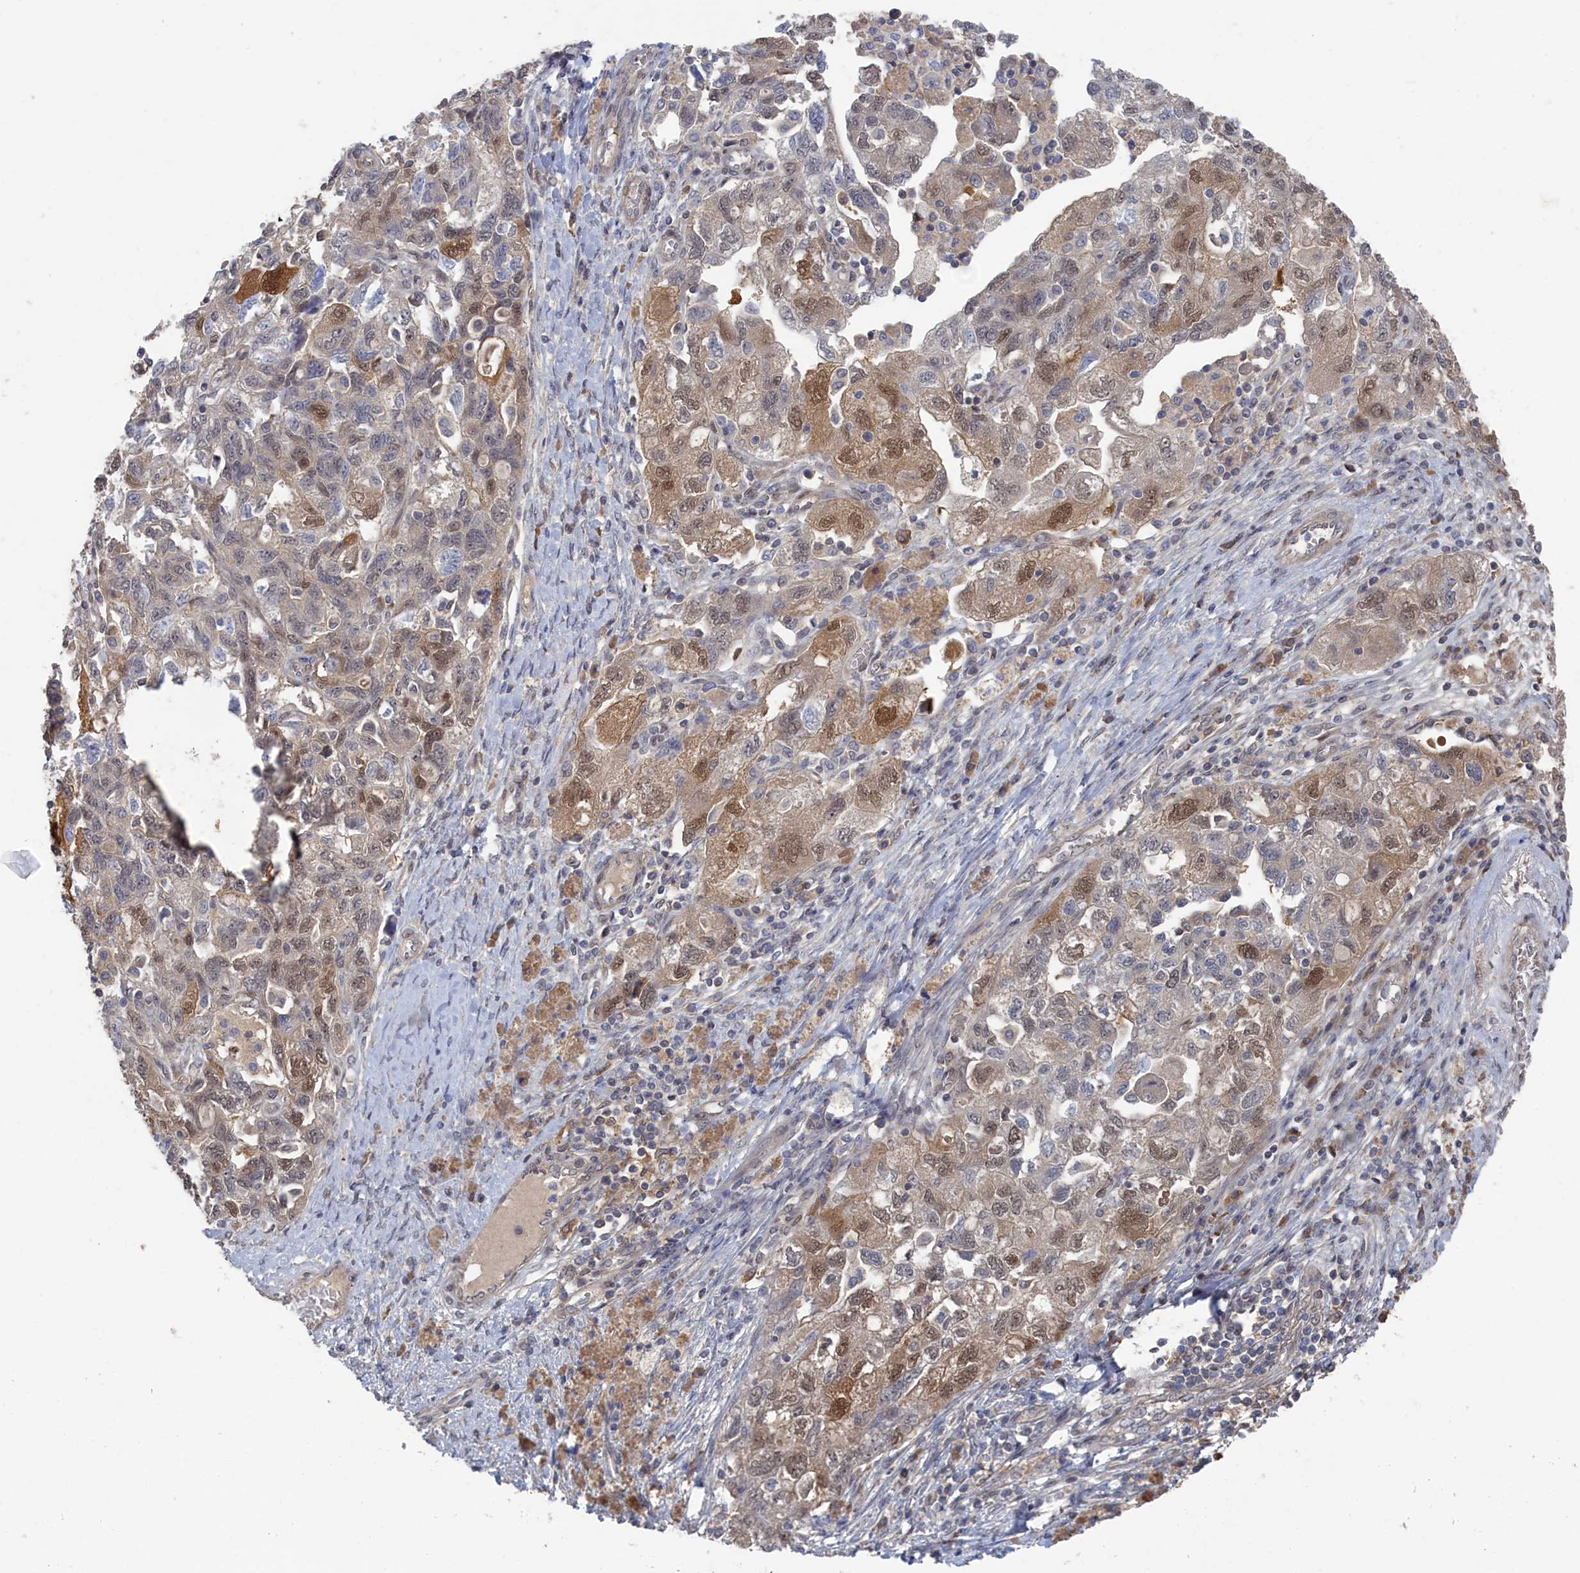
{"staining": {"intensity": "moderate", "quantity": "<25%", "location": "cytoplasmic/membranous,nuclear"}, "tissue": "ovarian cancer", "cell_type": "Tumor cells", "image_type": "cancer", "snomed": [{"axis": "morphology", "description": "Carcinoma, NOS"}, {"axis": "morphology", "description": "Cystadenocarcinoma, serous, NOS"}, {"axis": "topography", "description": "Ovary"}], "caption": "A histopathology image showing moderate cytoplasmic/membranous and nuclear staining in approximately <25% of tumor cells in ovarian cancer, as visualized by brown immunohistochemical staining.", "gene": "IRGQ", "patient": {"sex": "female", "age": 69}}